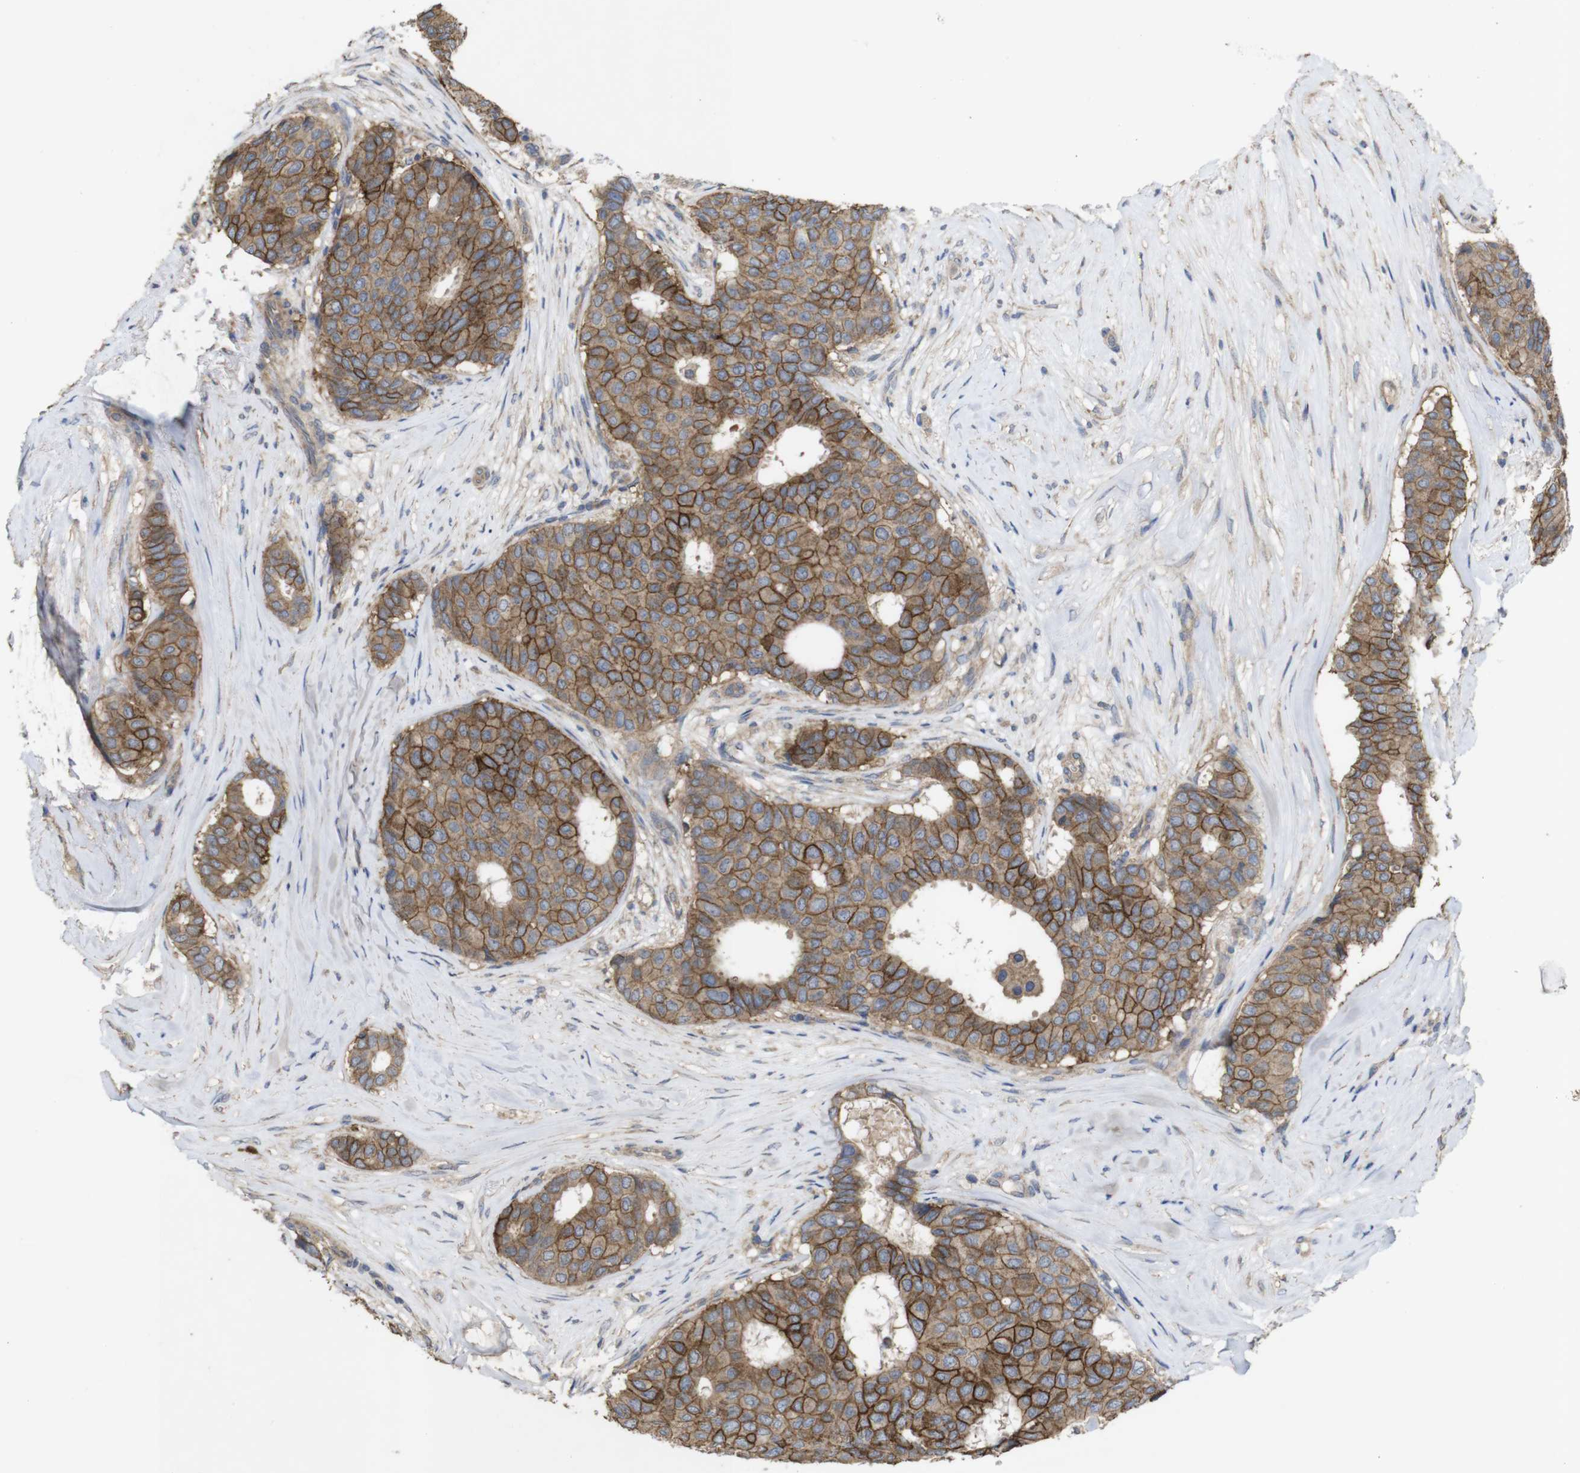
{"staining": {"intensity": "moderate", "quantity": ">75%", "location": "cytoplasmic/membranous"}, "tissue": "breast cancer", "cell_type": "Tumor cells", "image_type": "cancer", "snomed": [{"axis": "morphology", "description": "Duct carcinoma"}, {"axis": "topography", "description": "Breast"}], "caption": "Immunohistochemistry (DAB (3,3'-diaminobenzidine)) staining of breast cancer (intraductal carcinoma) shows moderate cytoplasmic/membranous protein expression in approximately >75% of tumor cells.", "gene": "KCNS3", "patient": {"sex": "female", "age": 75}}